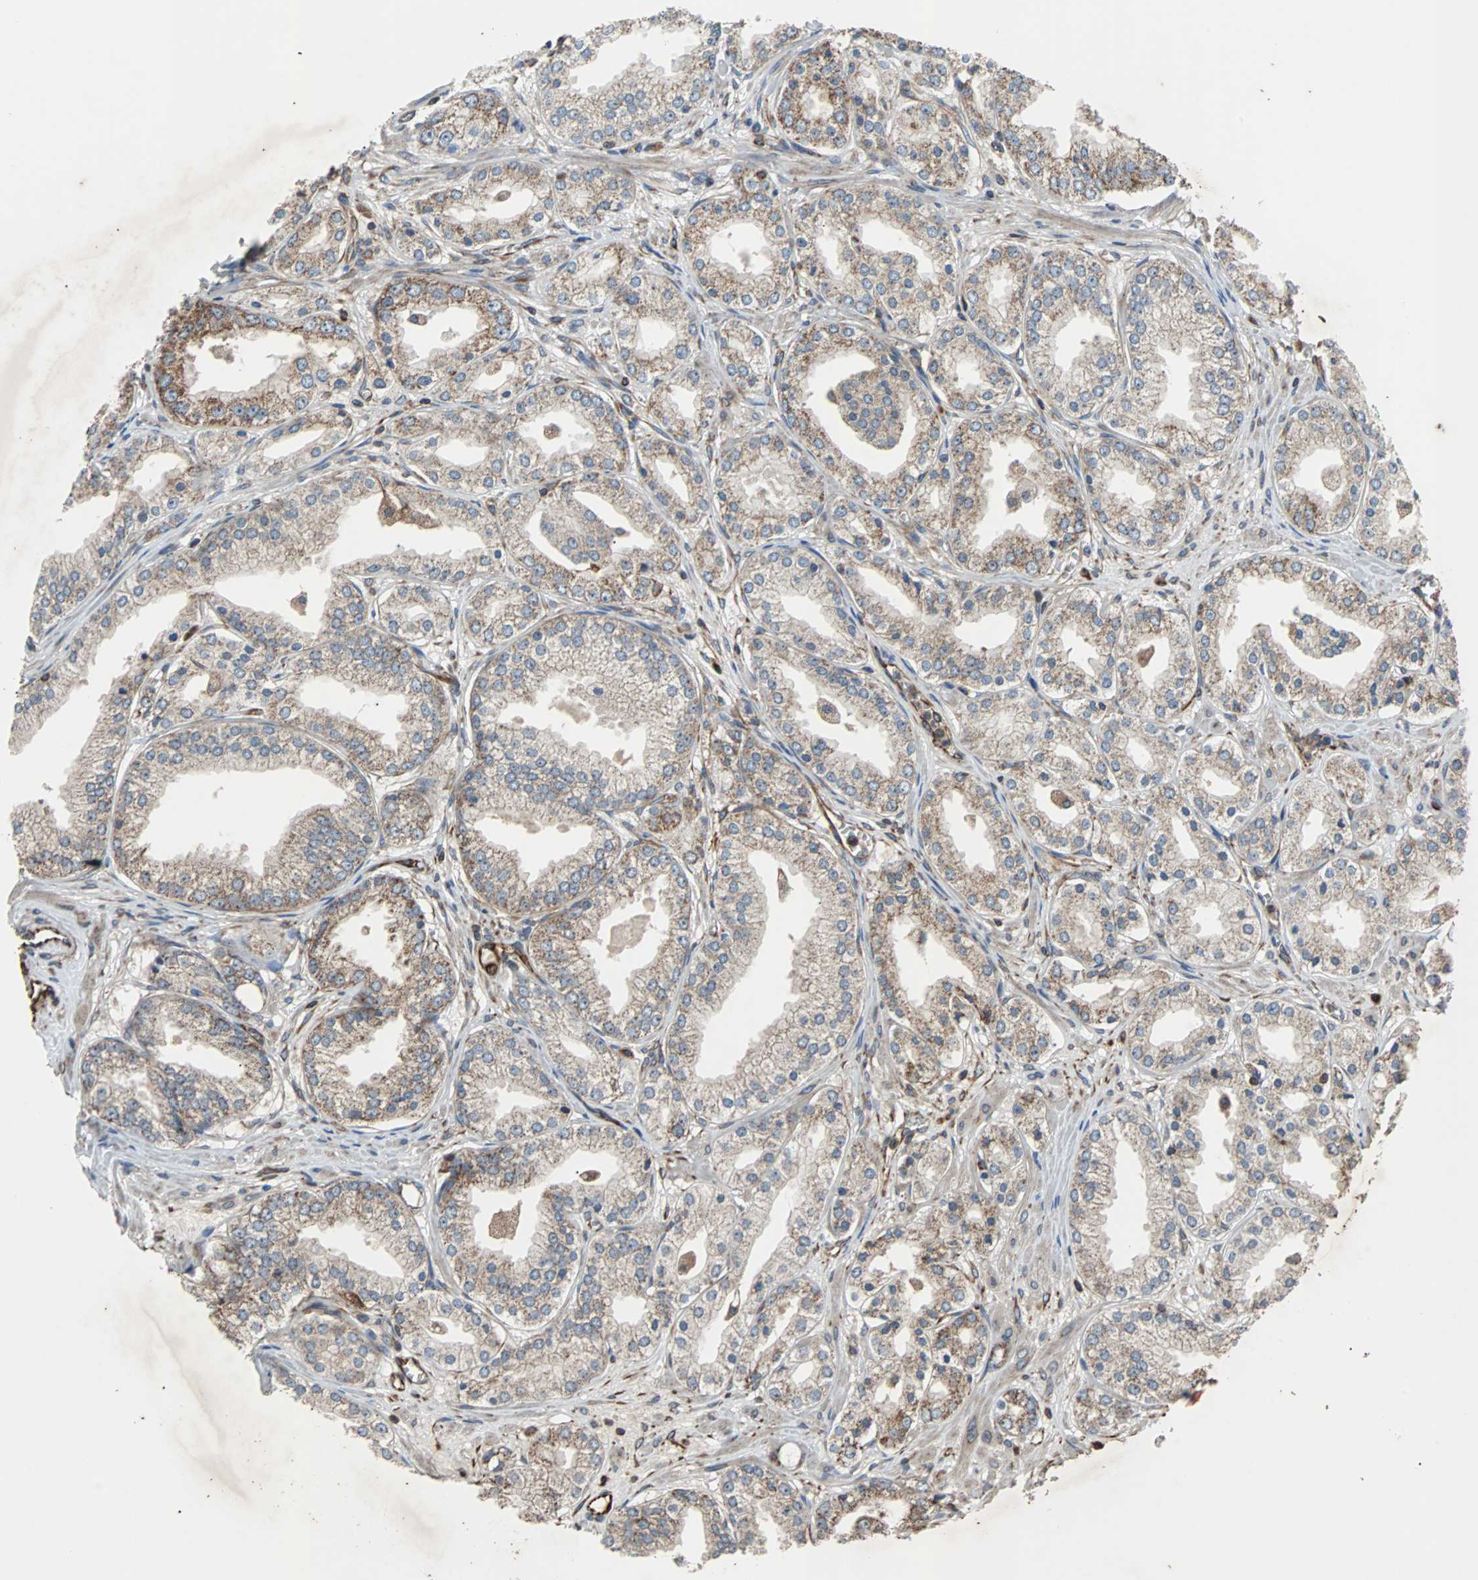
{"staining": {"intensity": "moderate", "quantity": "25%-75%", "location": "cytoplasmic/membranous"}, "tissue": "prostate cancer", "cell_type": "Tumor cells", "image_type": "cancer", "snomed": [{"axis": "morphology", "description": "Adenocarcinoma, High grade"}, {"axis": "topography", "description": "Prostate"}], "caption": "This is a photomicrograph of immunohistochemistry staining of prostate cancer, which shows moderate positivity in the cytoplasmic/membranous of tumor cells.", "gene": "ACTR3", "patient": {"sex": "male", "age": 61}}